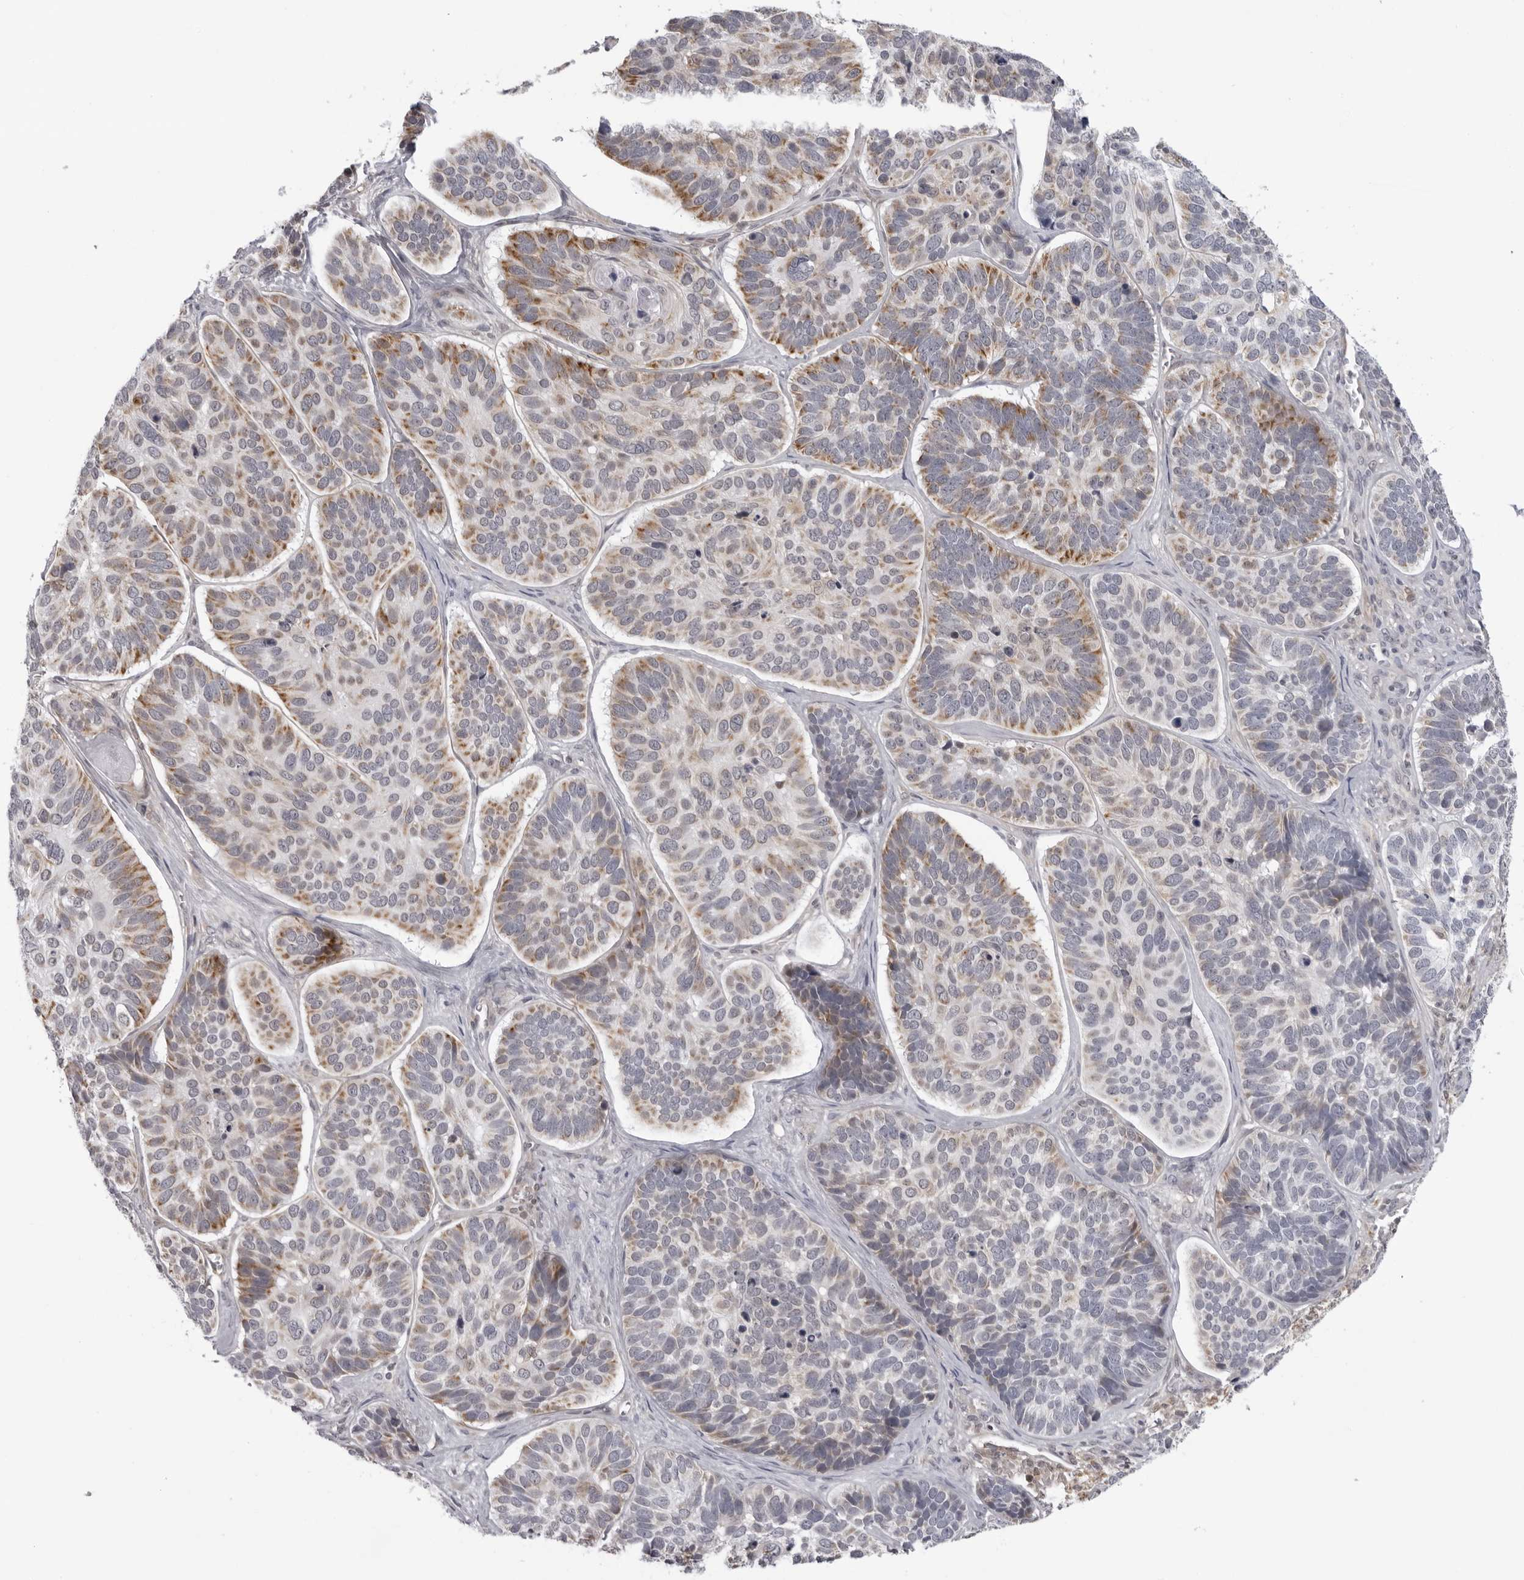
{"staining": {"intensity": "moderate", "quantity": "25%-75%", "location": "cytoplasmic/membranous"}, "tissue": "skin cancer", "cell_type": "Tumor cells", "image_type": "cancer", "snomed": [{"axis": "morphology", "description": "Basal cell carcinoma"}, {"axis": "topography", "description": "Skin"}], "caption": "Immunohistochemistry micrograph of neoplastic tissue: skin cancer stained using immunohistochemistry exhibits medium levels of moderate protein expression localized specifically in the cytoplasmic/membranous of tumor cells, appearing as a cytoplasmic/membranous brown color.", "gene": "MRPS15", "patient": {"sex": "male", "age": 62}}